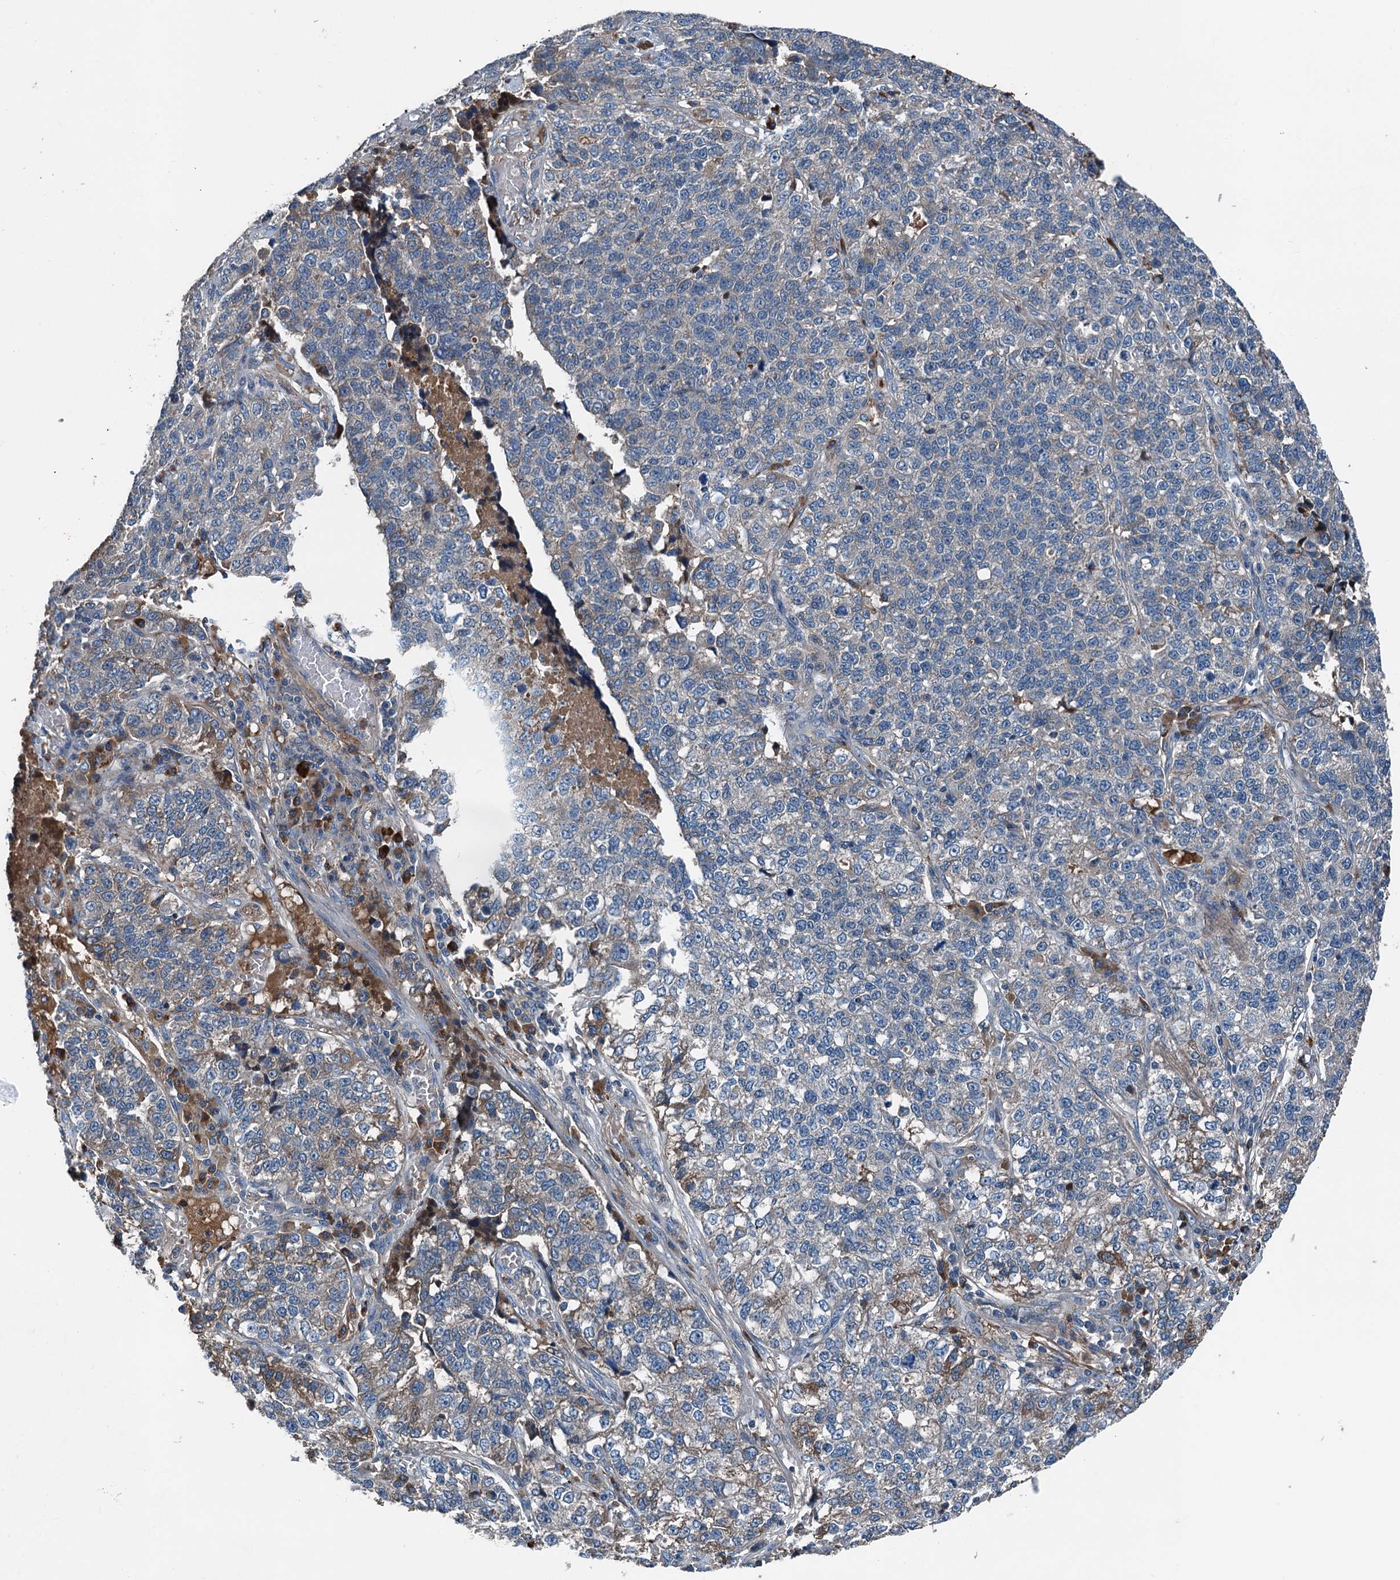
{"staining": {"intensity": "negative", "quantity": "none", "location": "none"}, "tissue": "lung cancer", "cell_type": "Tumor cells", "image_type": "cancer", "snomed": [{"axis": "morphology", "description": "Adenocarcinoma, NOS"}, {"axis": "topography", "description": "Lung"}], "caption": "Tumor cells show no significant expression in adenocarcinoma (lung).", "gene": "PDSS1", "patient": {"sex": "male", "age": 49}}